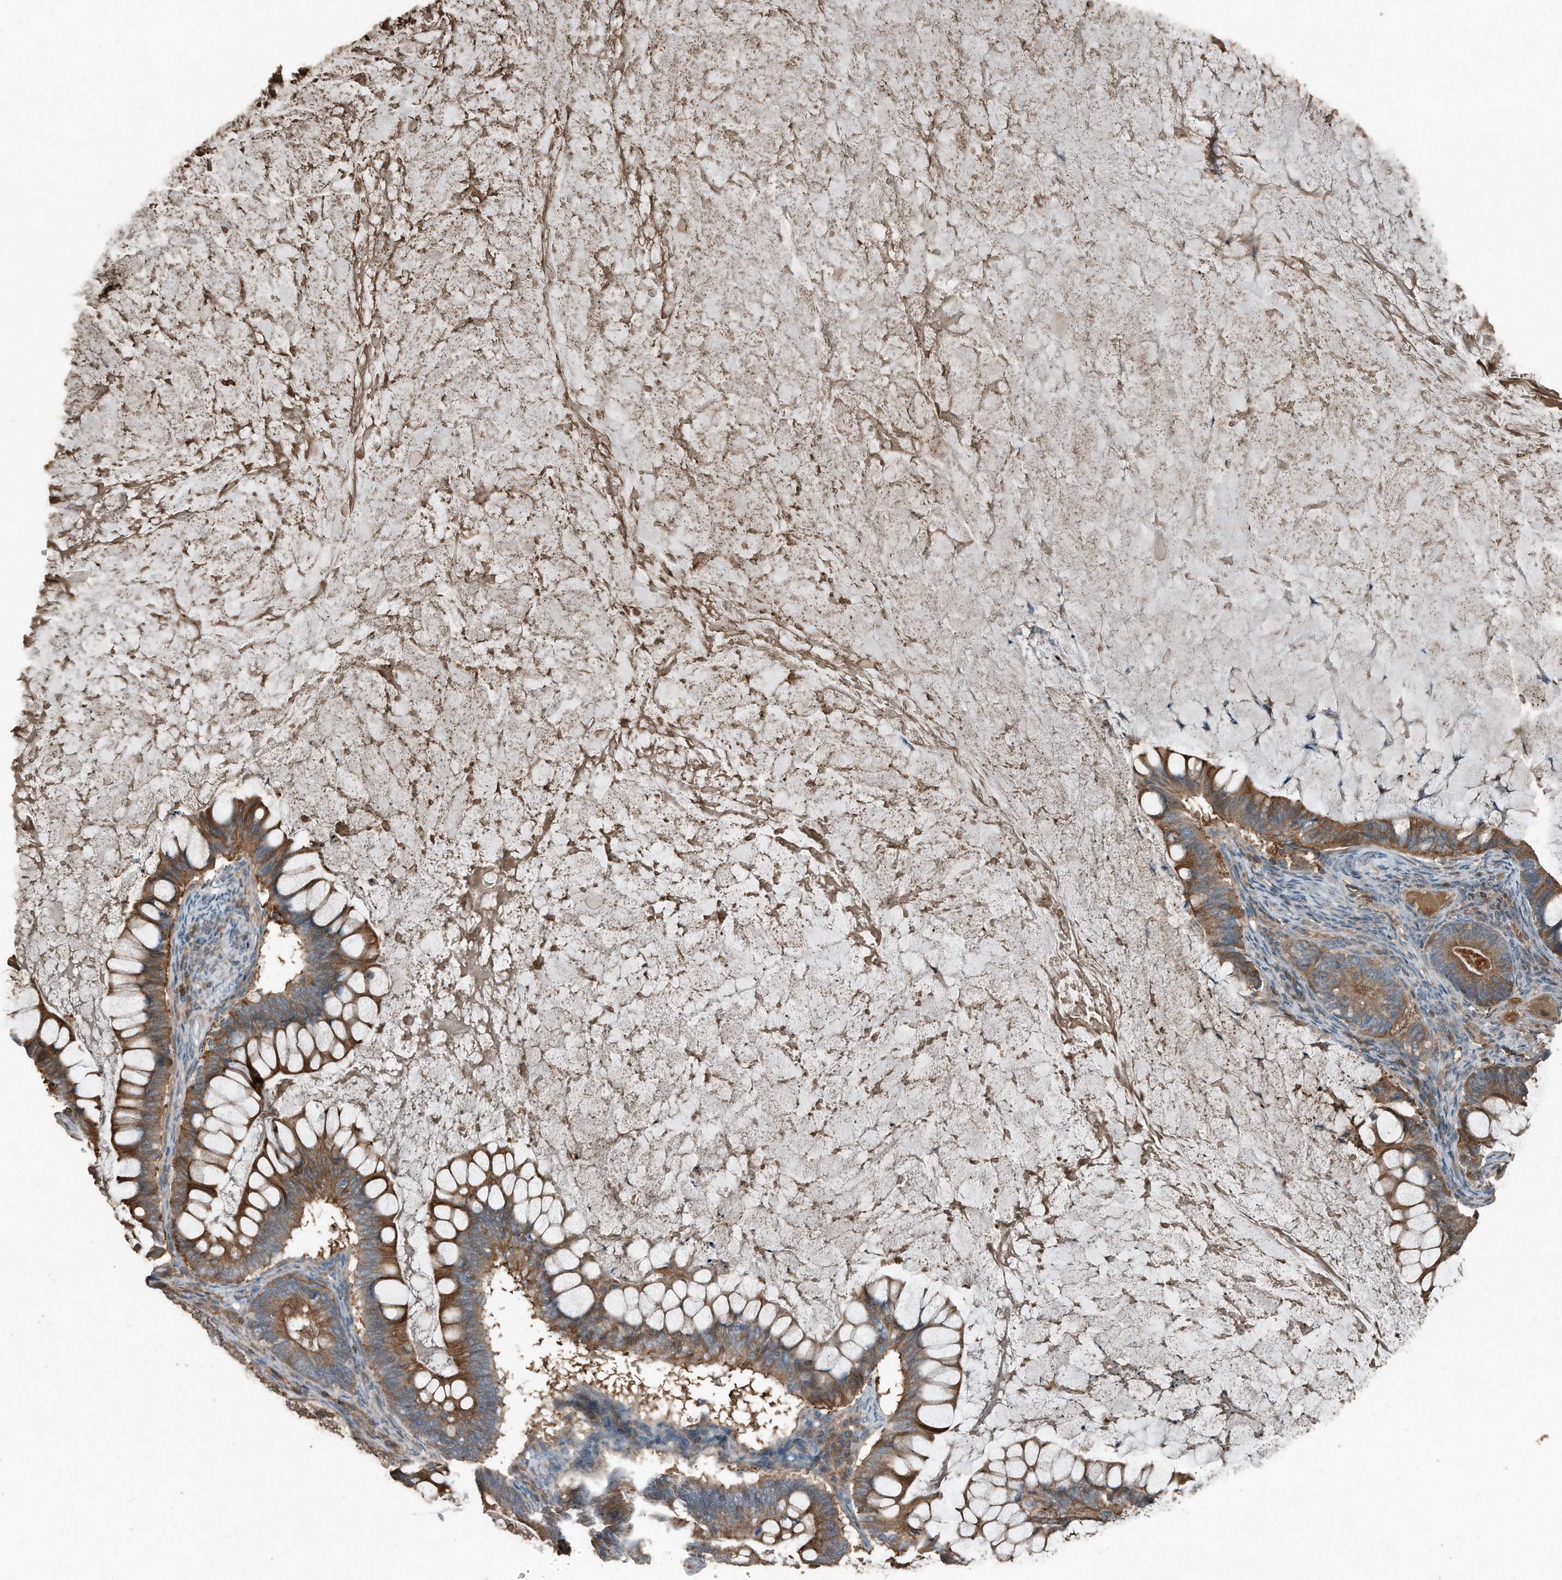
{"staining": {"intensity": "moderate", "quantity": ">75%", "location": "cytoplasmic/membranous"}, "tissue": "ovarian cancer", "cell_type": "Tumor cells", "image_type": "cancer", "snomed": [{"axis": "morphology", "description": "Cystadenocarcinoma, mucinous, NOS"}, {"axis": "topography", "description": "Ovary"}], "caption": "Immunohistochemistry (IHC) photomicrograph of human mucinous cystadenocarcinoma (ovarian) stained for a protein (brown), which exhibits medium levels of moderate cytoplasmic/membranous expression in about >75% of tumor cells.", "gene": "C9", "patient": {"sex": "female", "age": 61}}